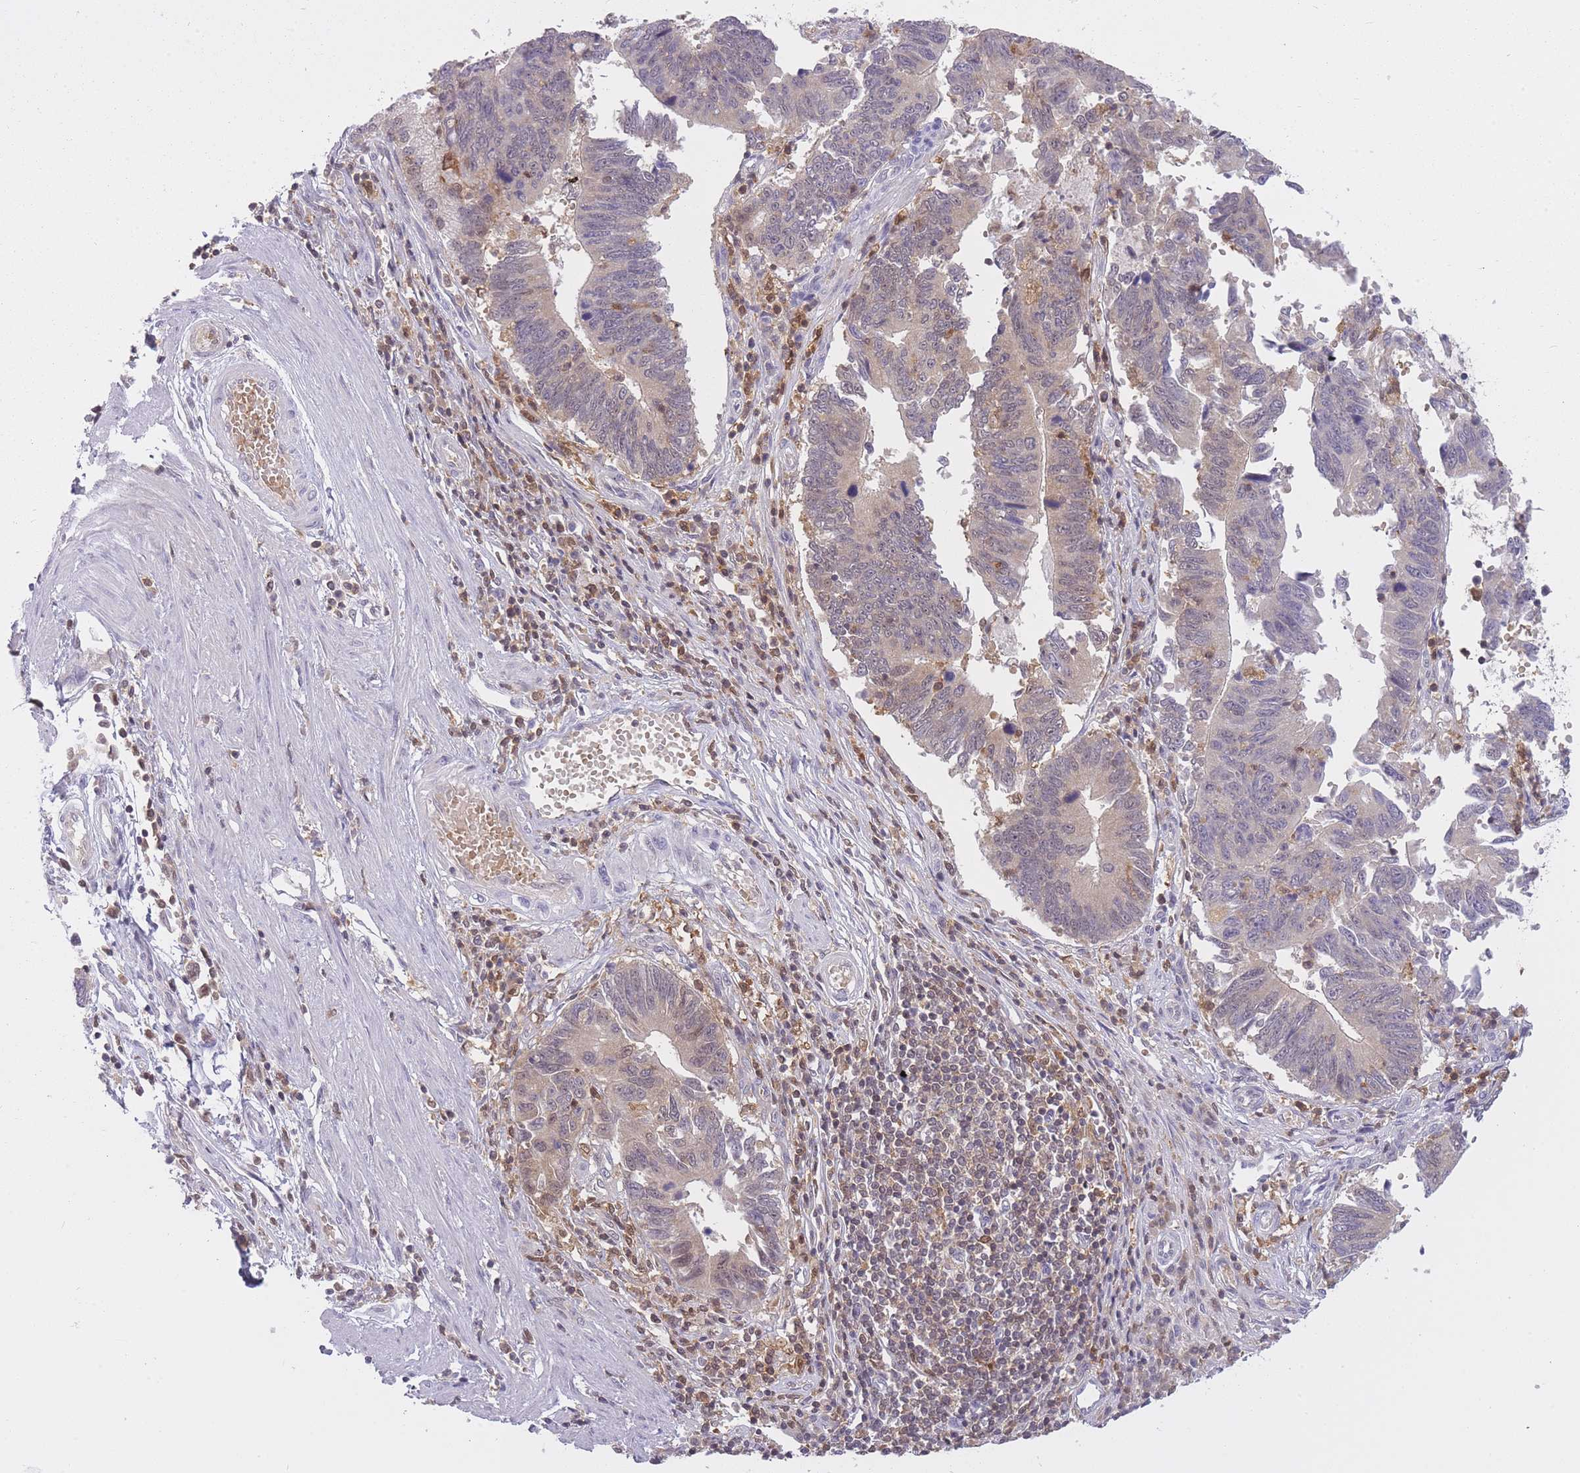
{"staining": {"intensity": "weak", "quantity": "<25%", "location": "cytoplasmic/membranous,nuclear"}, "tissue": "stomach cancer", "cell_type": "Tumor cells", "image_type": "cancer", "snomed": [{"axis": "morphology", "description": "Adenocarcinoma, NOS"}, {"axis": "topography", "description": "Stomach"}], "caption": "The photomicrograph displays no significant staining in tumor cells of stomach cancer.", "gene": "CXorf38", "patient": {"sex": "male", "age": 59}}